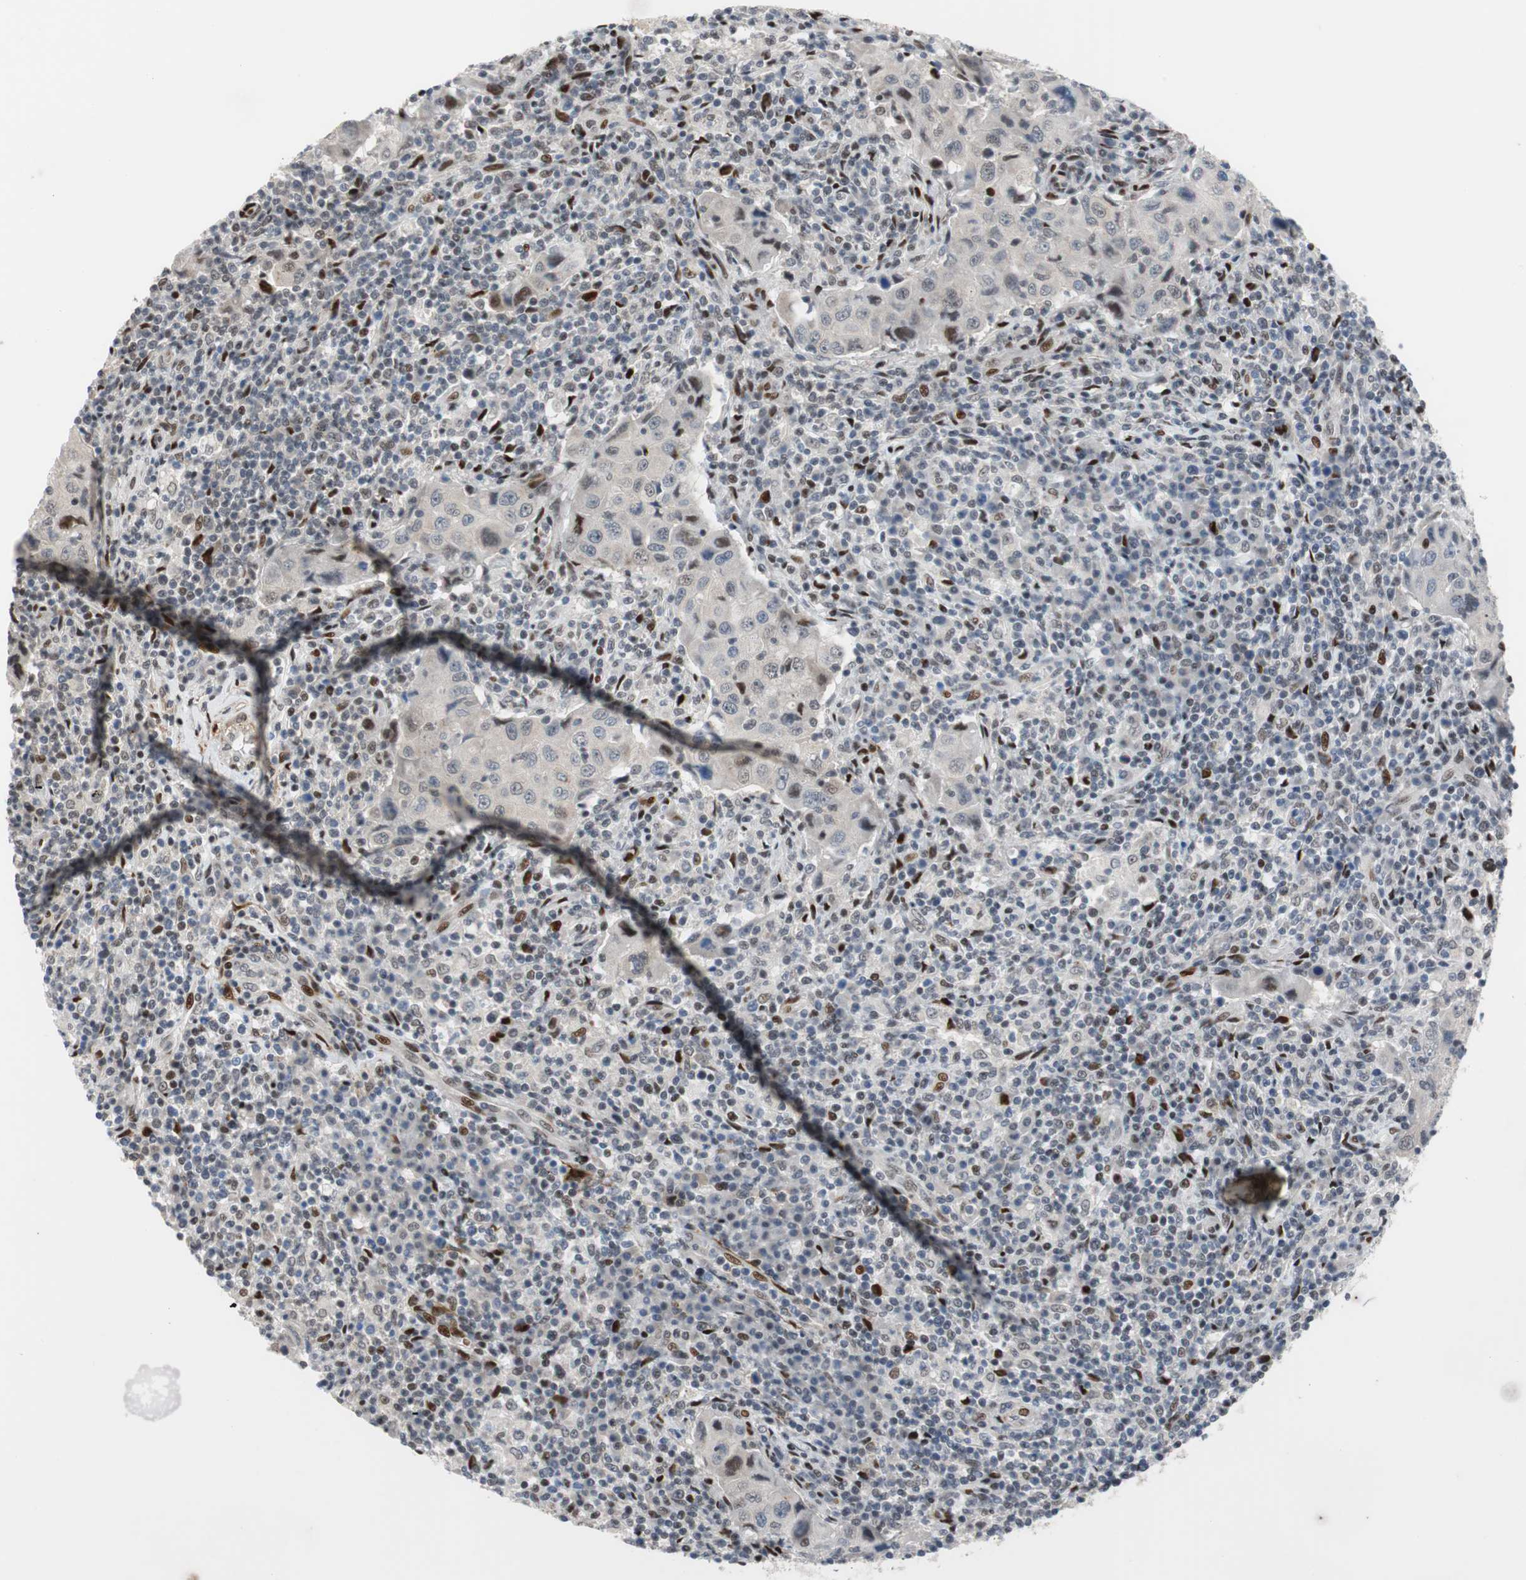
{"staining": {"intensity": "moderate", "quantity": "25%-75%", "location": "nuclear"}, "tissue": "lymph node", "cell_type": "Germinal center cells", "image_type": "normal", "snomed": [{"axis": "morphology", "description": "Normal tissue, NOS"}, {"axis": "morphology", "description": "Squamous cell carcinoma, metastatic, NOS"}, {"axis": "topography", "description": "Lymph node"}], "caption": "Lymph node stained with a brown dye shows moderate nuclear positive expression in approximately 25%-75% of germinal center cells.", "gene": "FBXO44", "patient": {"sex": "female", "age": 53}}